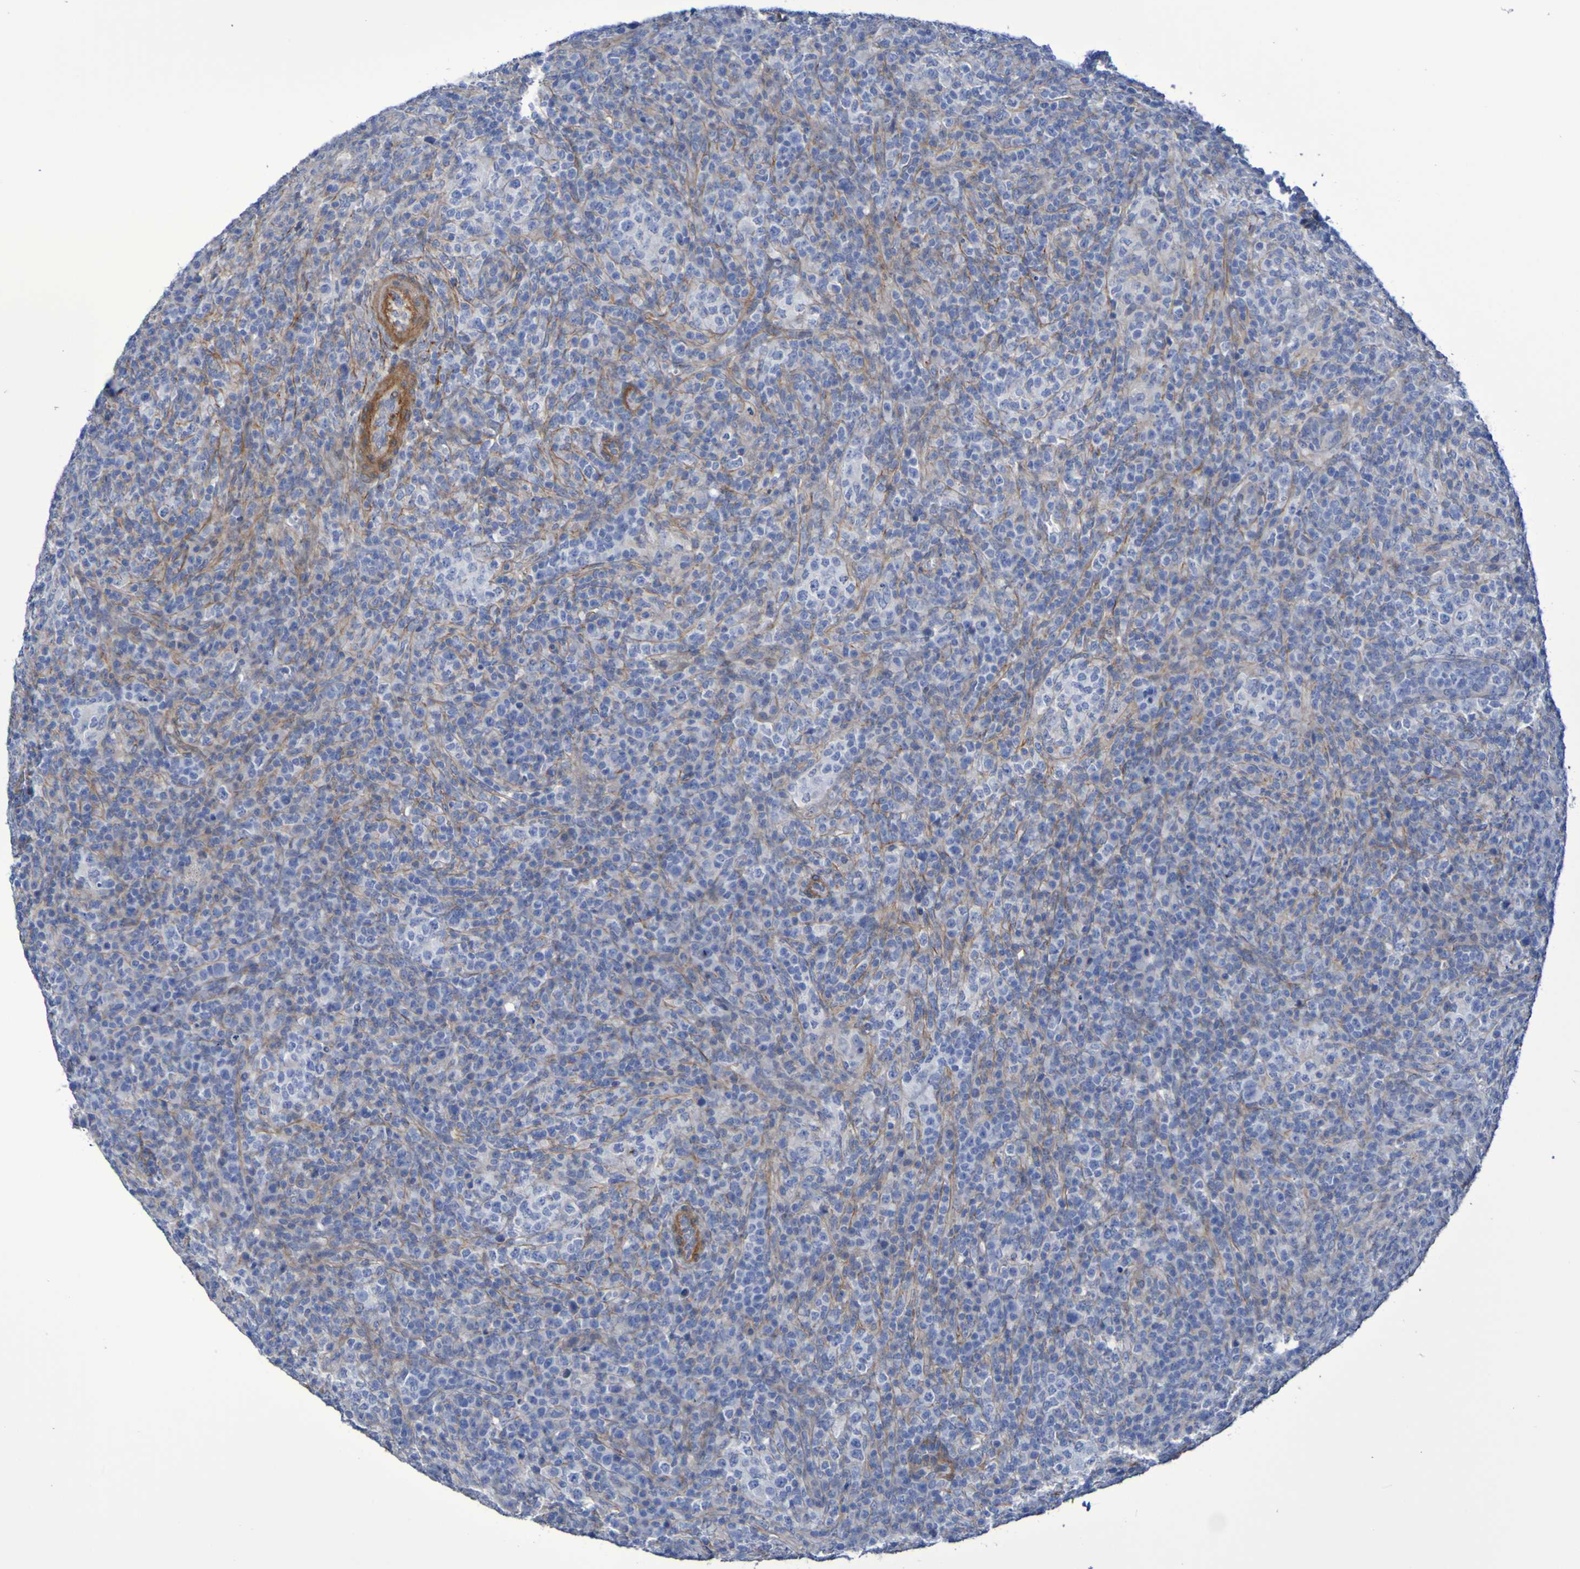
{"staining": {"intensity": "negative", "quantity": "none", "location": "none"}, "tissue": "lymphoma", "cell_type": "Tumor cells", "image_type": "cancer", "snomed": [{"axis": "morphology", "description": "Malignant lymphoma, non-Hodgkin's type, High grade"}, {"axis": "topography", "description": "Lymph node"}], "caption": "DAB (3,3'-diaminobenzidine) immunohistochemical staining of malignant lymphoma, non-Hodgkin's type (high-grade) reveals no significant expression in tumor cells.", "gene": "LPP", "patient": {"sex": "female", "age": 76}}